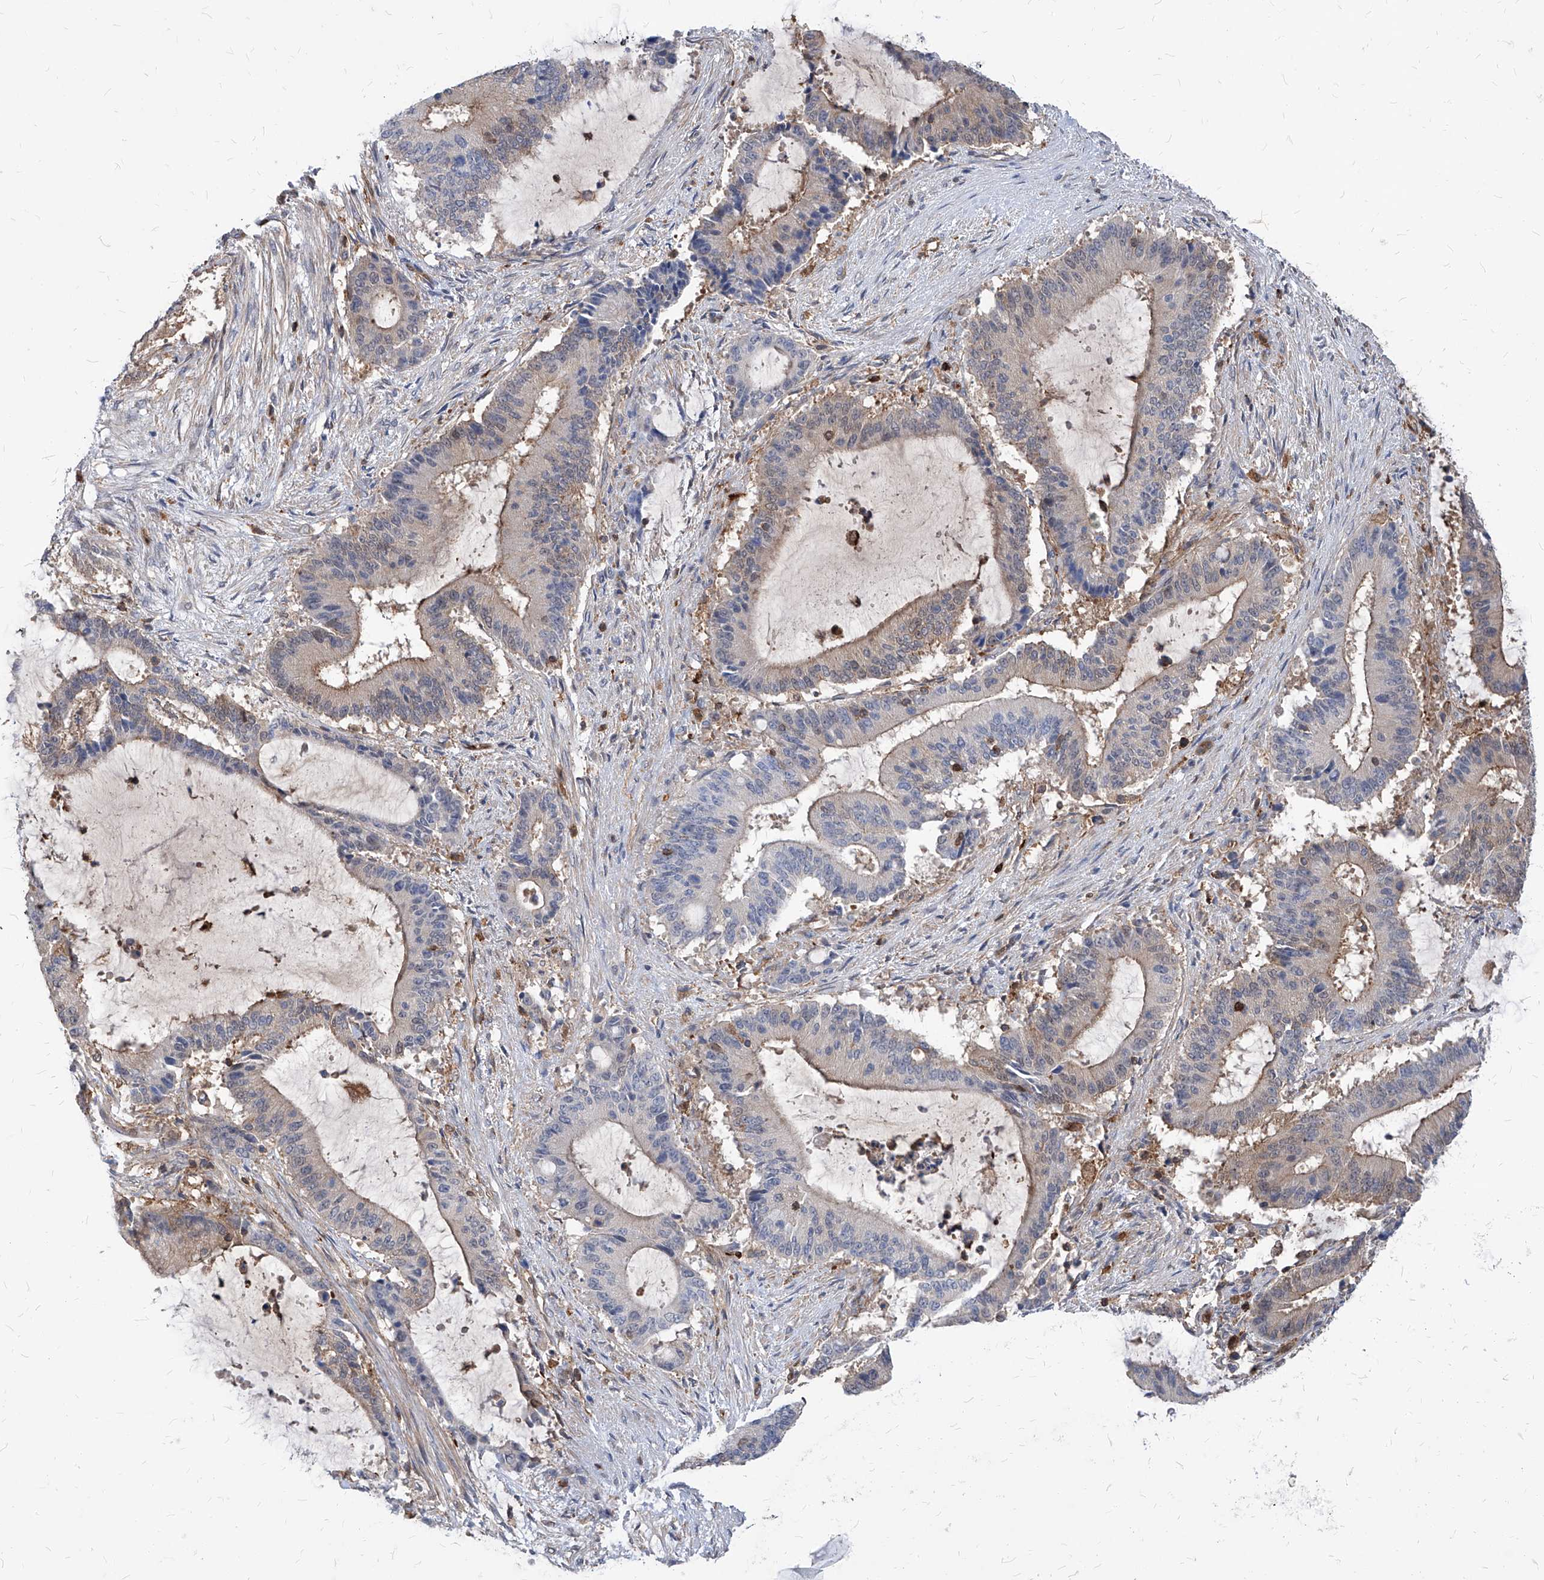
{"staining": {"intensity": "weak", "quantity": "25%-75%", "location": "cytoplasmic/membranous"}, "tissue": "liver cancer", "cell_type": "Tumor cells", "image_type": "cancer", "snomed": [{"axis": "morphology", "description": "Normal tissue, NOS"}, {"axis": "morphology", "description": "Cholangiocarcinoma"}, {"axis": "topography", "description": "Liver"}, {"axis": "topography", "description": "Peripheral nerve tissue"}], "caption": "Brown immunohistochemical staining in human cholangiocarcinoma (liver) exhibits weak cytoplasmic/membranous positivity in approximately 25%-75% of tumor cells.", "gene": "ABRACL", "patient": {"sex": "female", "age": 73}}